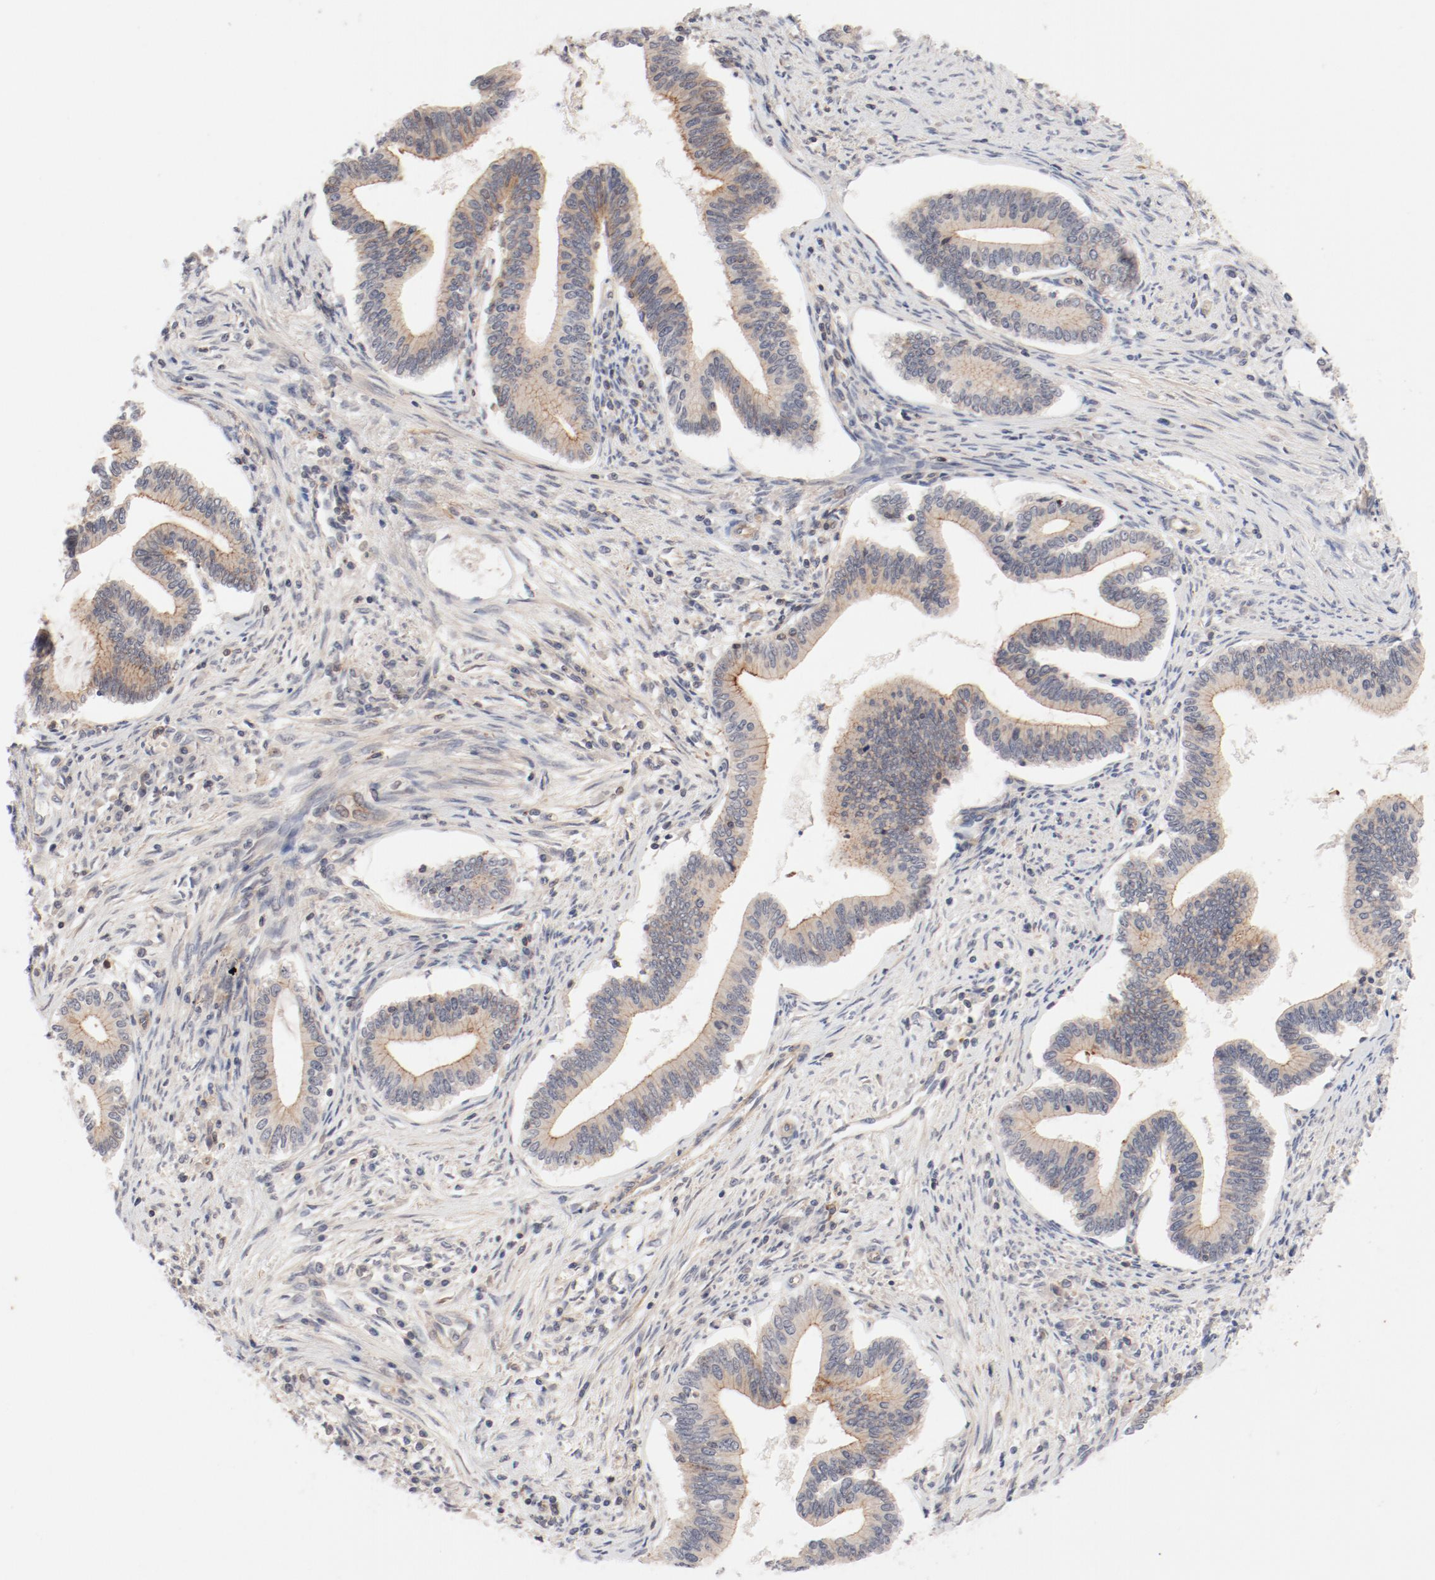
{"staining": {"intensity": "weak", "quantity": "25%-75%", "location": "cytoplasmic/membranous"}, "tissue": "cervical cancer", "cell_type": "Tumor cells", "image_type": "cancer", "snomed": [{"axis": "morphology", "description": "Adenocarcinoma, NOS"}, {"axis": "topography", "description": "Cervix"}], "caption": "Cervical adenocarcinoma stained with IHC shows weak cytoplasmic/membranous positivity in about 25%-75% of tumor cells.", "gene": "ZNF267", "patient": {"sex": "female", "age": 36}}